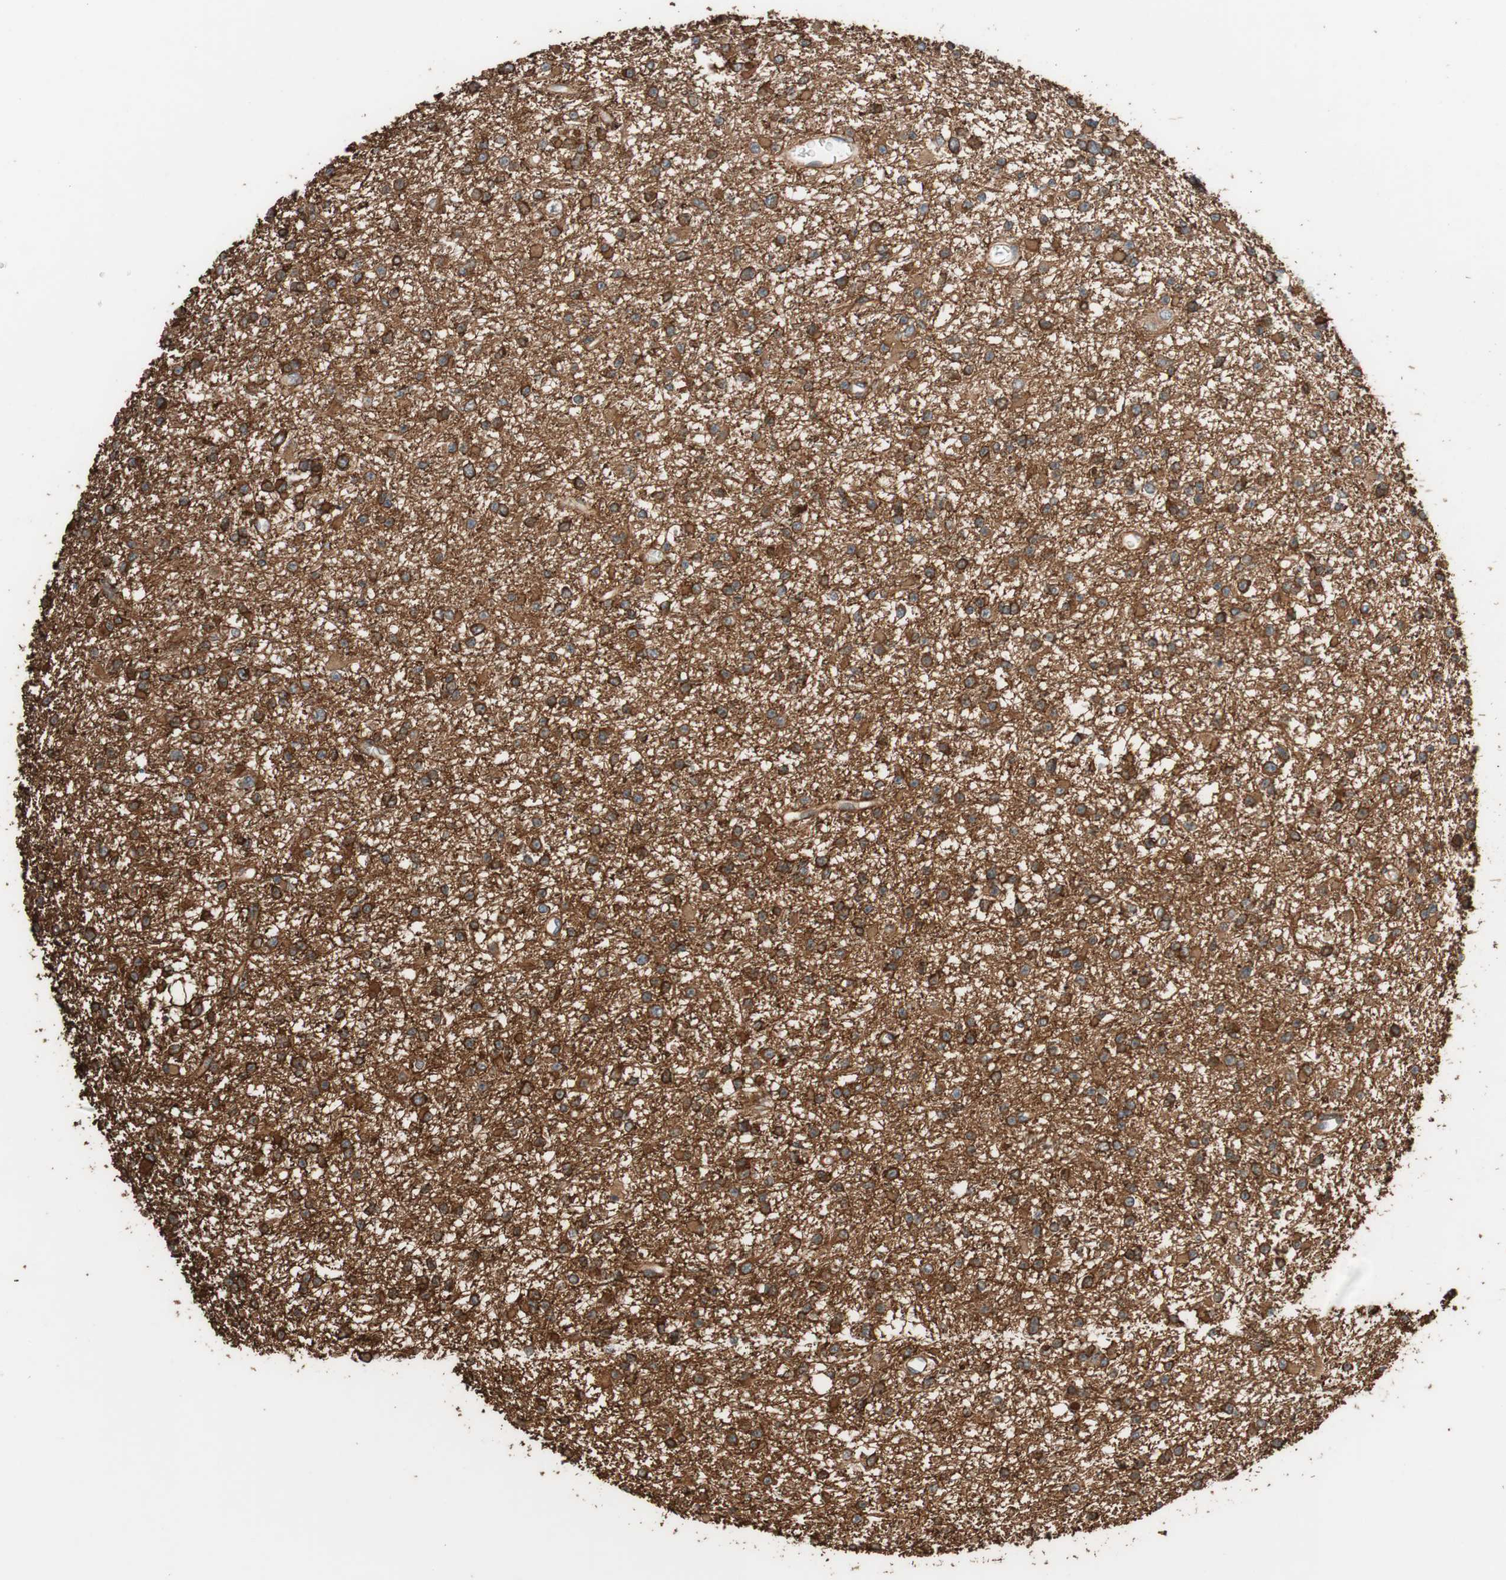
{"staining": {"intensity": "strong", "quantity": ">75%", "location": "cytoplasmic/membranous"}, "tissue": "glioma", "cell_type": "Tumor cells", "image_type": "cancer", "snomed": [{"axis": "morphology", "description": "Glioma, malignant, Low grade"}, {"axis": "topography", "description": "Brain"}], "caption": "Protein expression analysis of malignant glioma (low-grade) exhibits strong cytoplasmic/membranous expression in approximately >75% of tumor cells. (brown staining indicates protein expression, while blue staining denotes nuclei).", "gene": "GPSM2", "patient": {"sex": "female", "age": 22}}